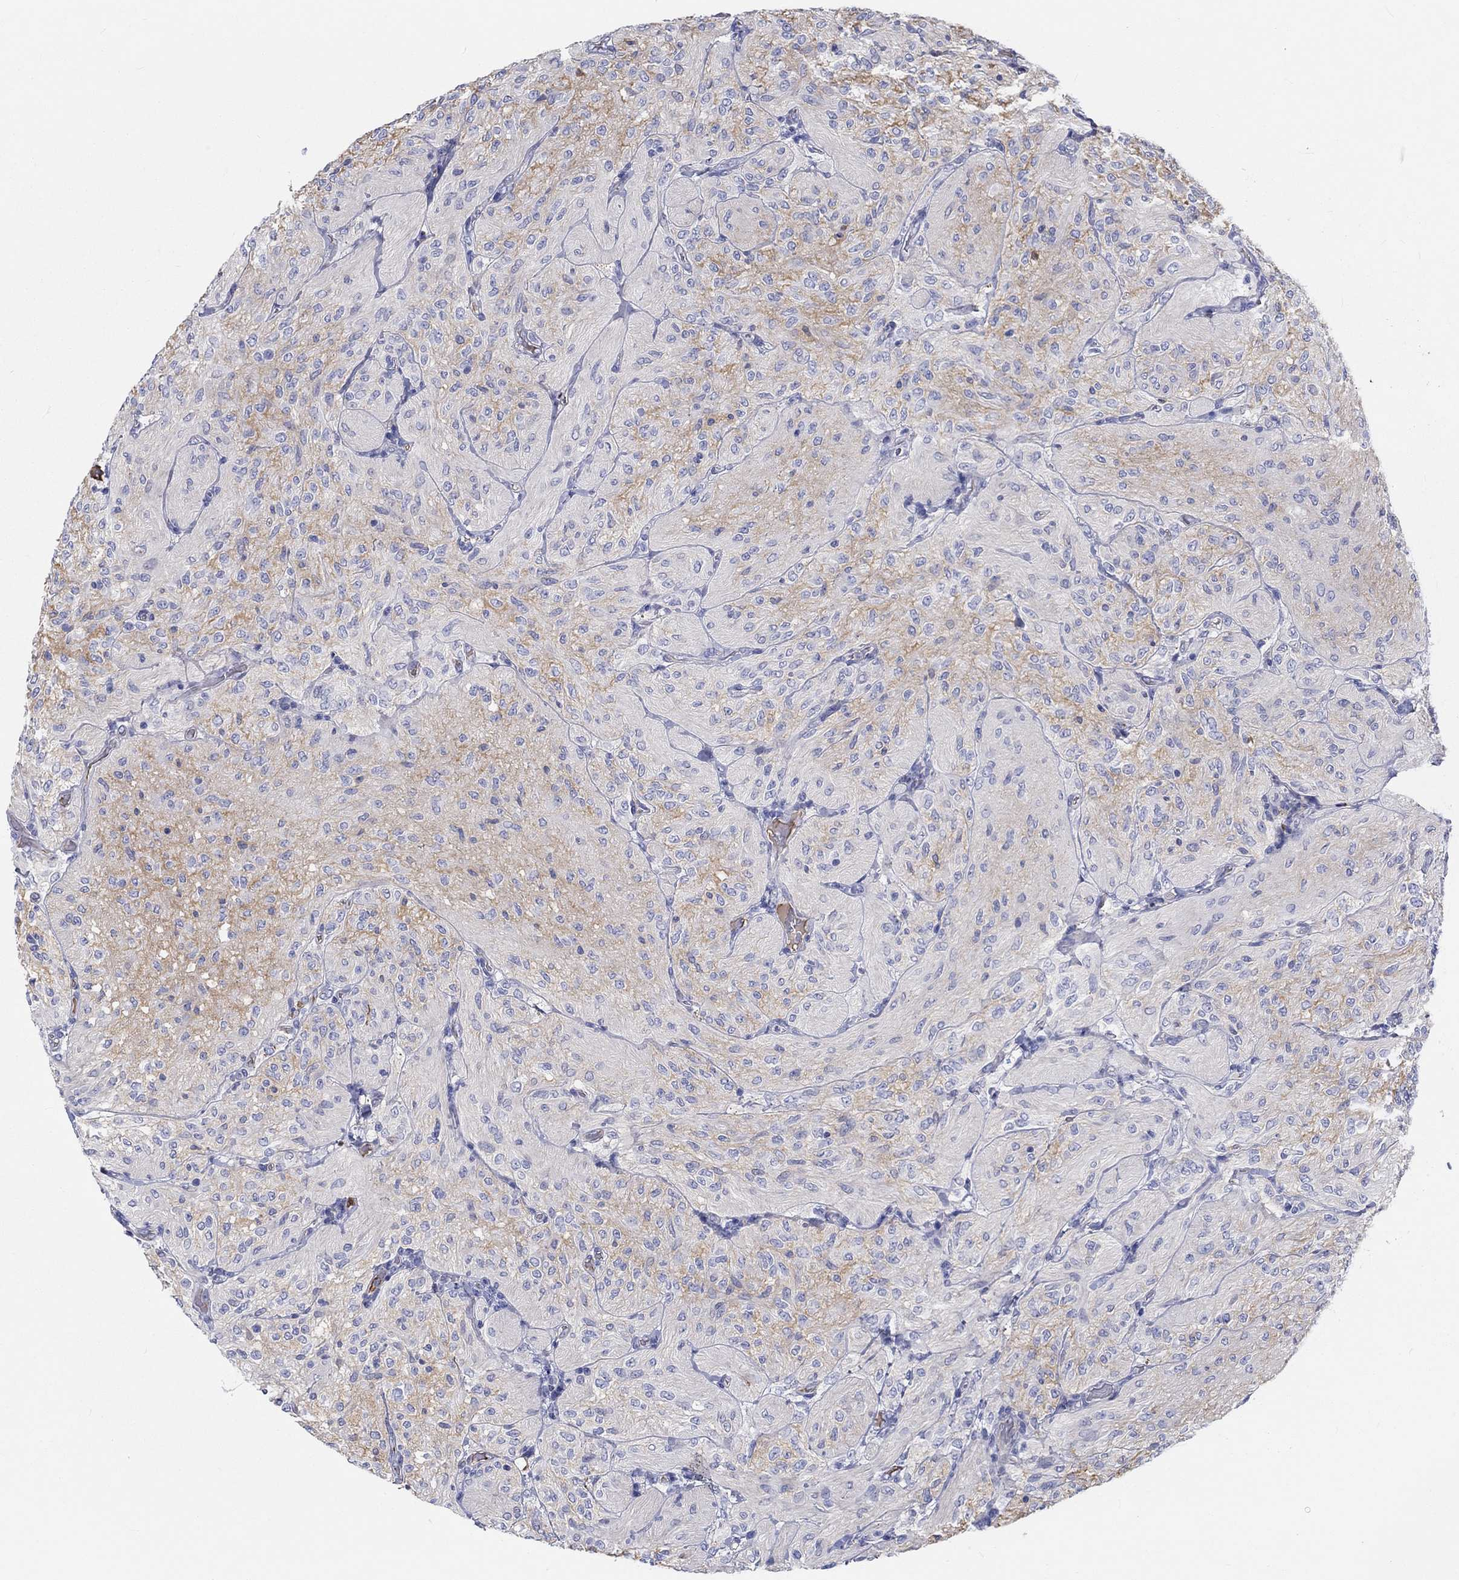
{"staining": {"intensity": "negative", "quantity": "none", "location": "none"}, "tissue": "glioma", "cell_type": "Tumor cells", "image_type": "cancer", "snomed": [{"axis": "morphology", "description": "Glioma, malignant, Low grade"}, {"axis": "topography", "description": "Brain"}], "caption": "The IHC image has no significant positivity in tumor cells of glioma tissue.", "gene": "CDY2B", "patient": {"sex": "male", "age": 3}}